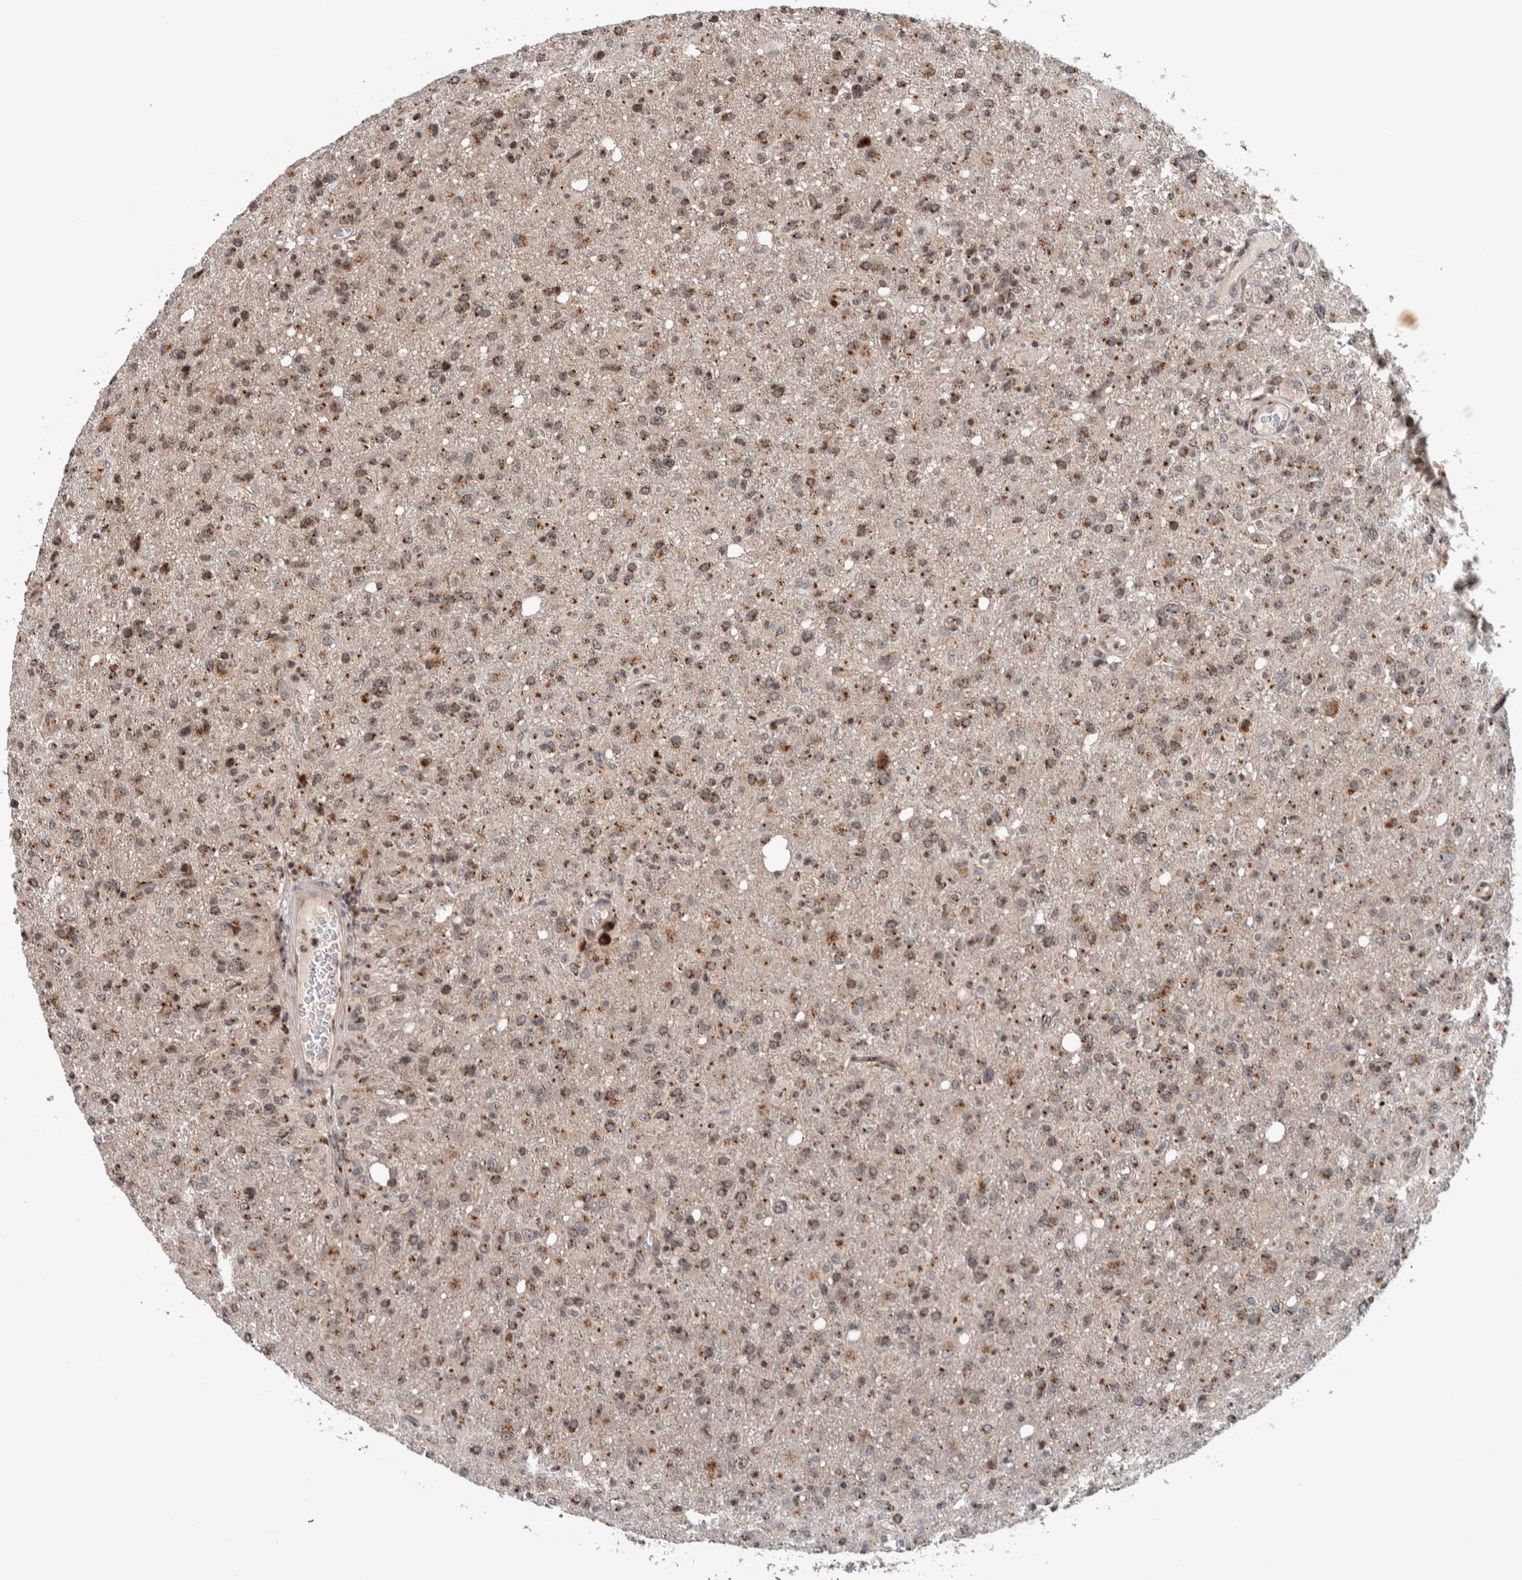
{"staining": {"intensity": "weak", "quantity": ">75%", "location": "cytoplasmic/membranous,nuclear"}, "tissue": "glioma", "cell_type": "Tumor cells", "image_type": "cancer", "snomed": [{"axis": "morphology", "description": "Glioma, malignant, High grade"}, {"axis": "topography", "description": "Brain"}], "caption": "Immunohistochemical staining of malignant glioma (high-grade) shows low levels of weak cytoplasmic/membranous and nuclear protein expression in approximately >75% of tumor cells.", "gene": "CCDC182", "patient": {"sex": "female", "age": 57}}